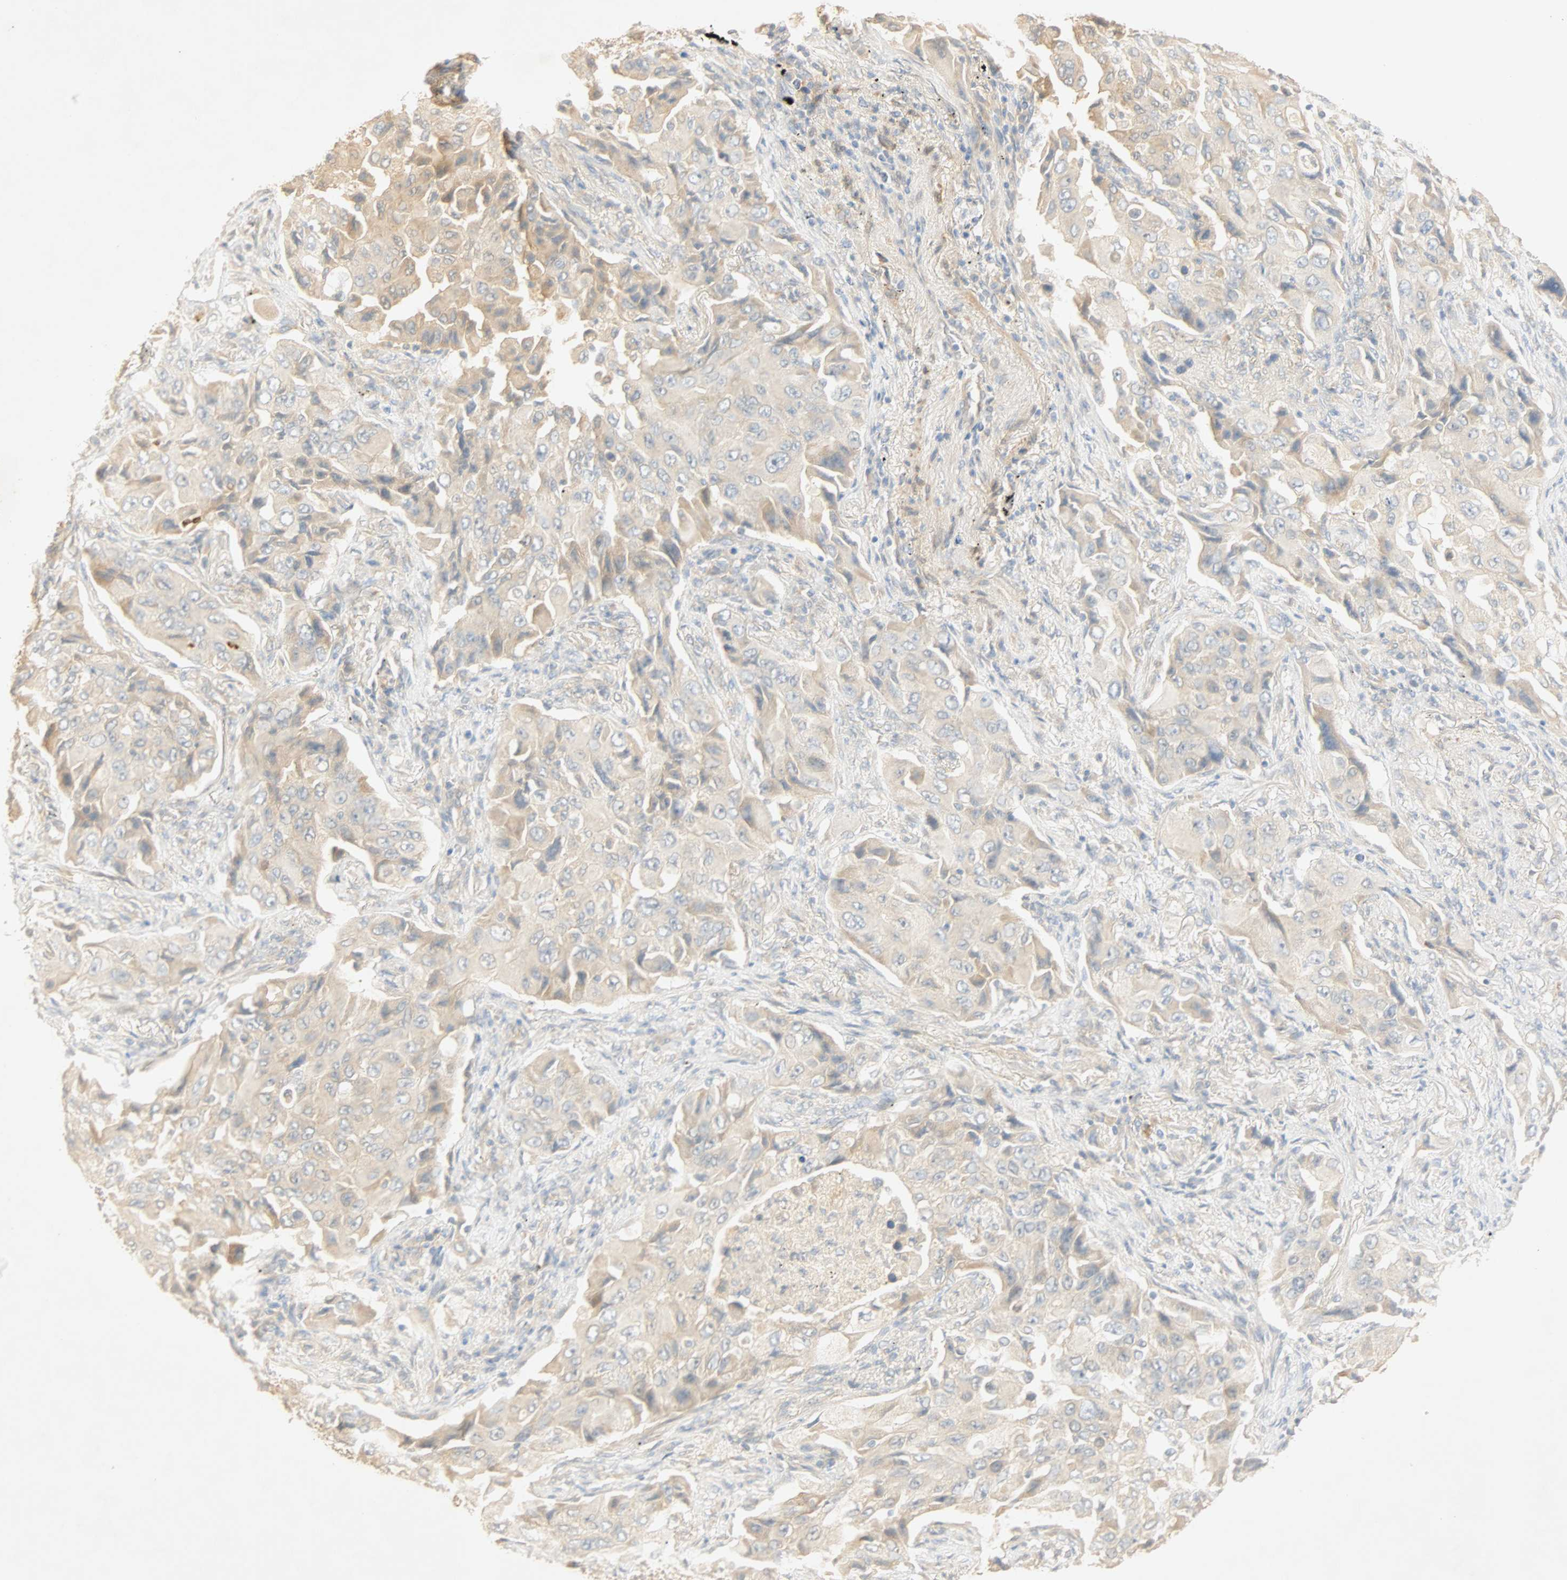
{"staining": {"intensity": "negative", "quantity": "none", "location": "none"}, "tissue": "lung cancer", "cell_type": "Tumor cells", "image_type": "cancer", "snomed": [{"axis": "morphology", "description": "Adenocarcinoma, NOS"}, {"axis": "topography", "description": "Lung"}], "caption": "IHC micrograph of neoplastic tissue: human lung cancer (adenocarcinoma) stained with DAB demonstrates no significant protein positivity in tumor cells.", "gene": "SELENBP1", "patient": {"sex": "female", "age": 65}}